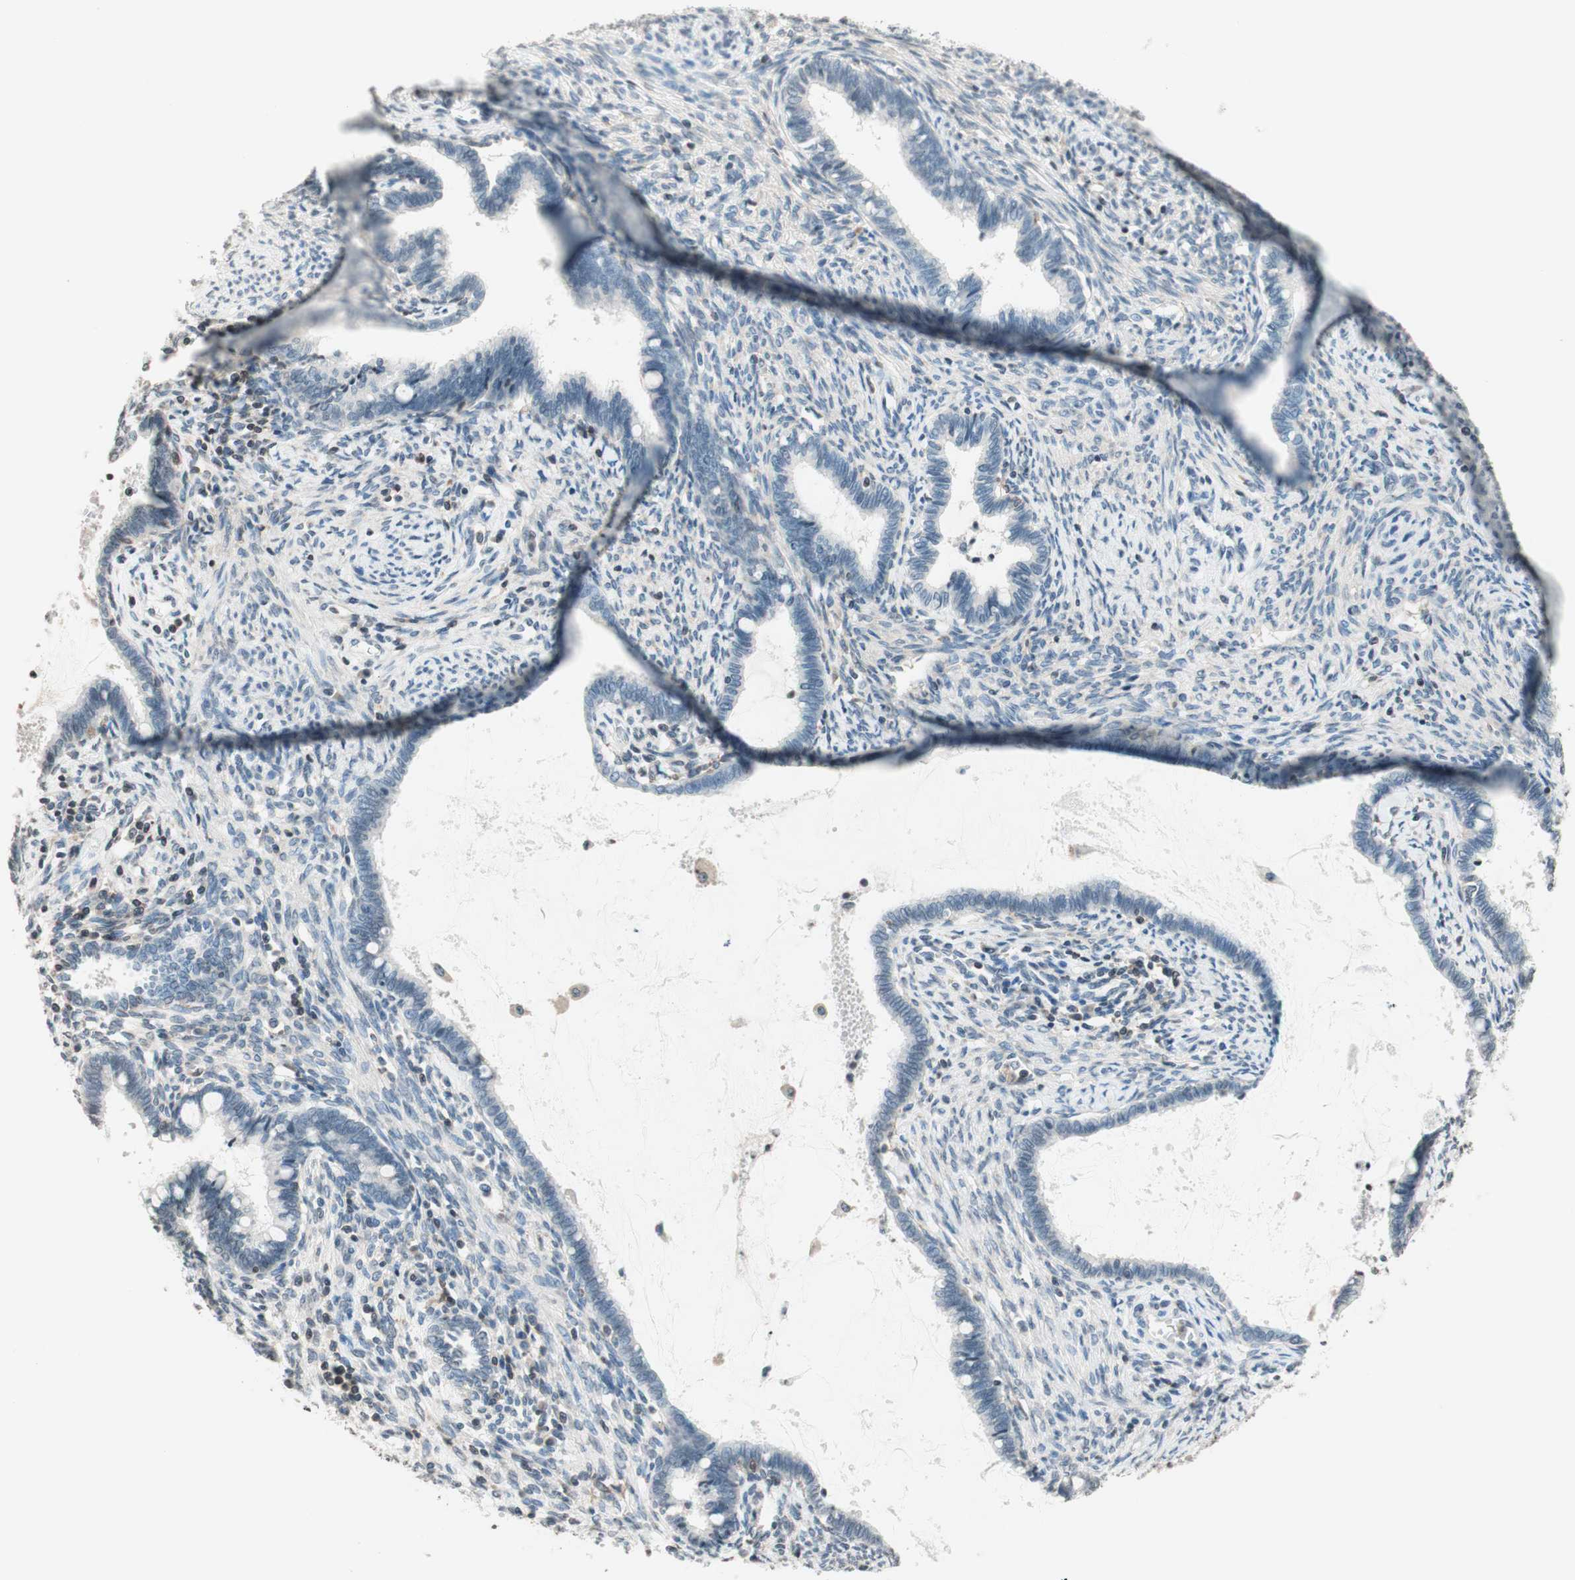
{"staining": {"intensity": "negative", "quantity": "none", "location": "none"}, "tissue": "cervical cancer", "cell_type": "Tumor cells", "image_type": "cancer", "snomed": [{"axis": "morphology", "description": "Adenocarcinoma, NOS"}, {"axis": "topography", "description": "Cervix"}], "caption": "The immunohistochemistry image has no significant expression in tumor cells of cervical adenocarcinoma tissue. Nuclei are stained in blue.", "gene": "WIPF1", "patient": {"sex": "female", "age": 44}}